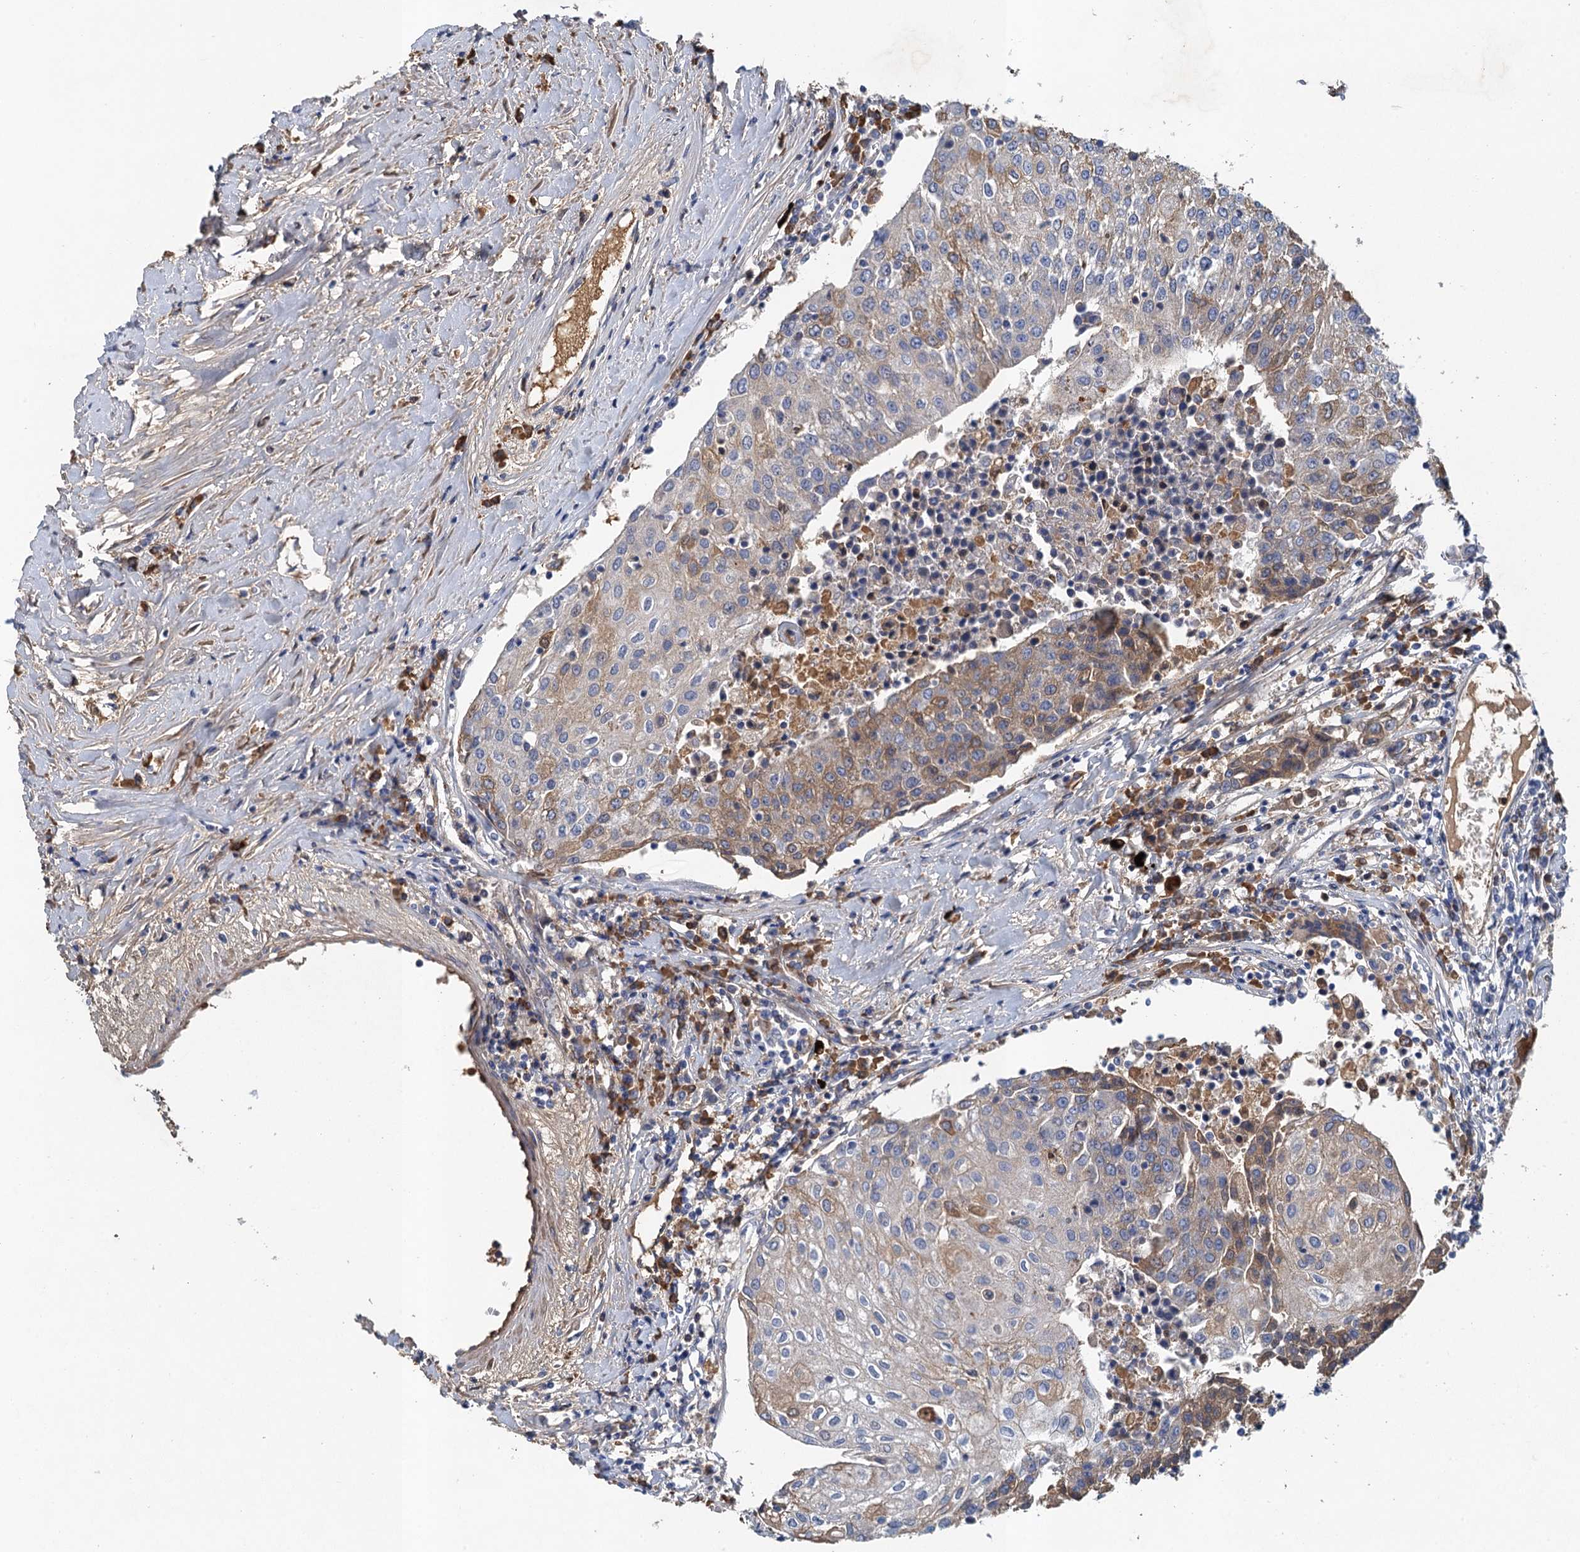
{"staining": {"intensity": "moderate", "quantity": "25%-75%", "location": "cytoplasmic/membranous"}, "tissue": "urothelial cancer", "cell_type": "Tumor cells", "image_type": "cancer", "snomed": [{"axis": "morphology", "description": "Urothelial carcinoma, High grade"}, {"axis": "topography", "description": "Urinary bladder"}], "caption": "A micrograph showing moderate cytoplasmic/membranous expression in about 25%-75% of tumor cells in urothelial cancer, as visualized by brown immunohistochemical staining.", "gene": "TPCN1", "patient": {"sex": "female", "age": 85}}